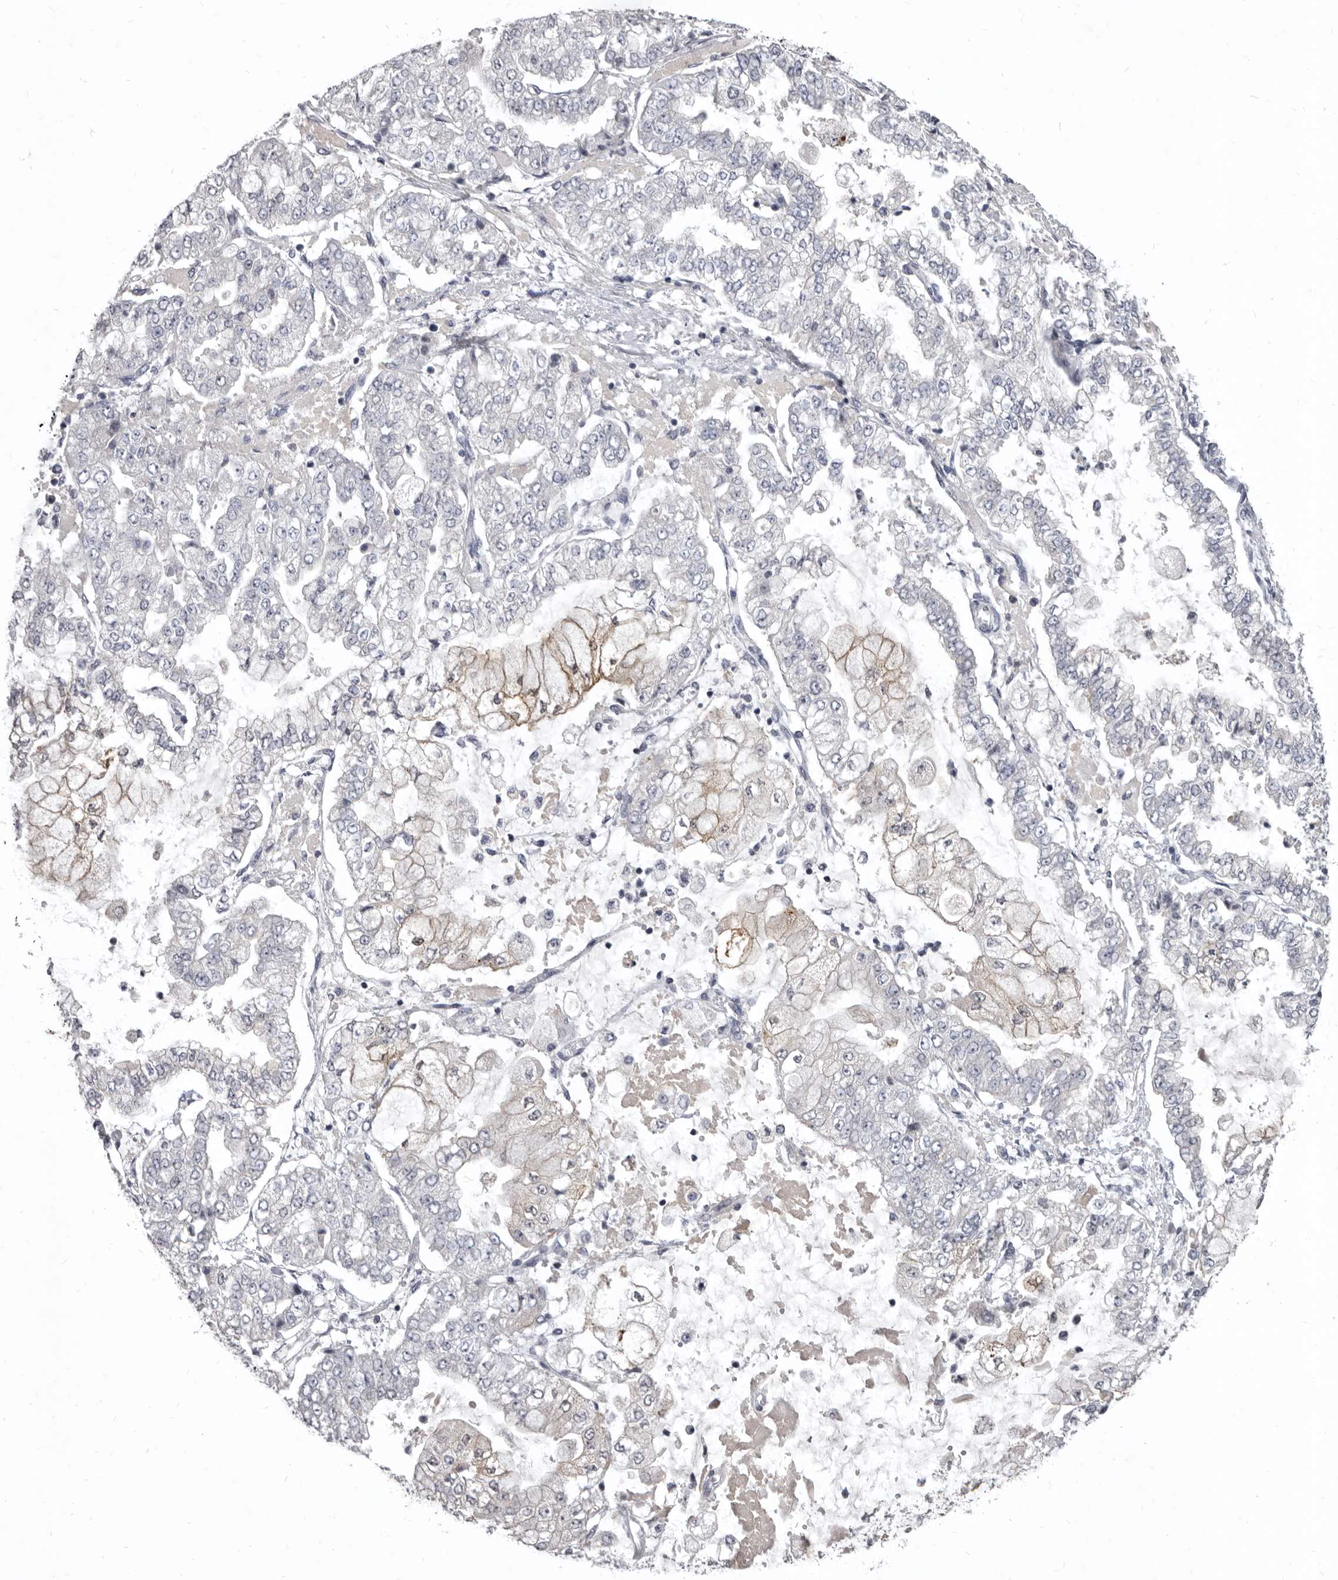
{"staining": {"intensity": "weak", "quantity": "<25%", "location": "cytoplasmic/membranous"}, "tissue": "stomach cancer", "cell_type": "Tumor cells", "image_type": "cancer", "snomed": [{"axis": "morphology", "description": "Adenocarcinoma, NOS"}, {"axis": "topography", "description": "Stomach"}], "caption": "IHC micrograph of neoplastic tissue: stomach cancer stained with DAB demonstrates no significant protein staining in tumor cells.", "gene": "SULT1E1", "patient": {"sex": "male", "age": 76}}